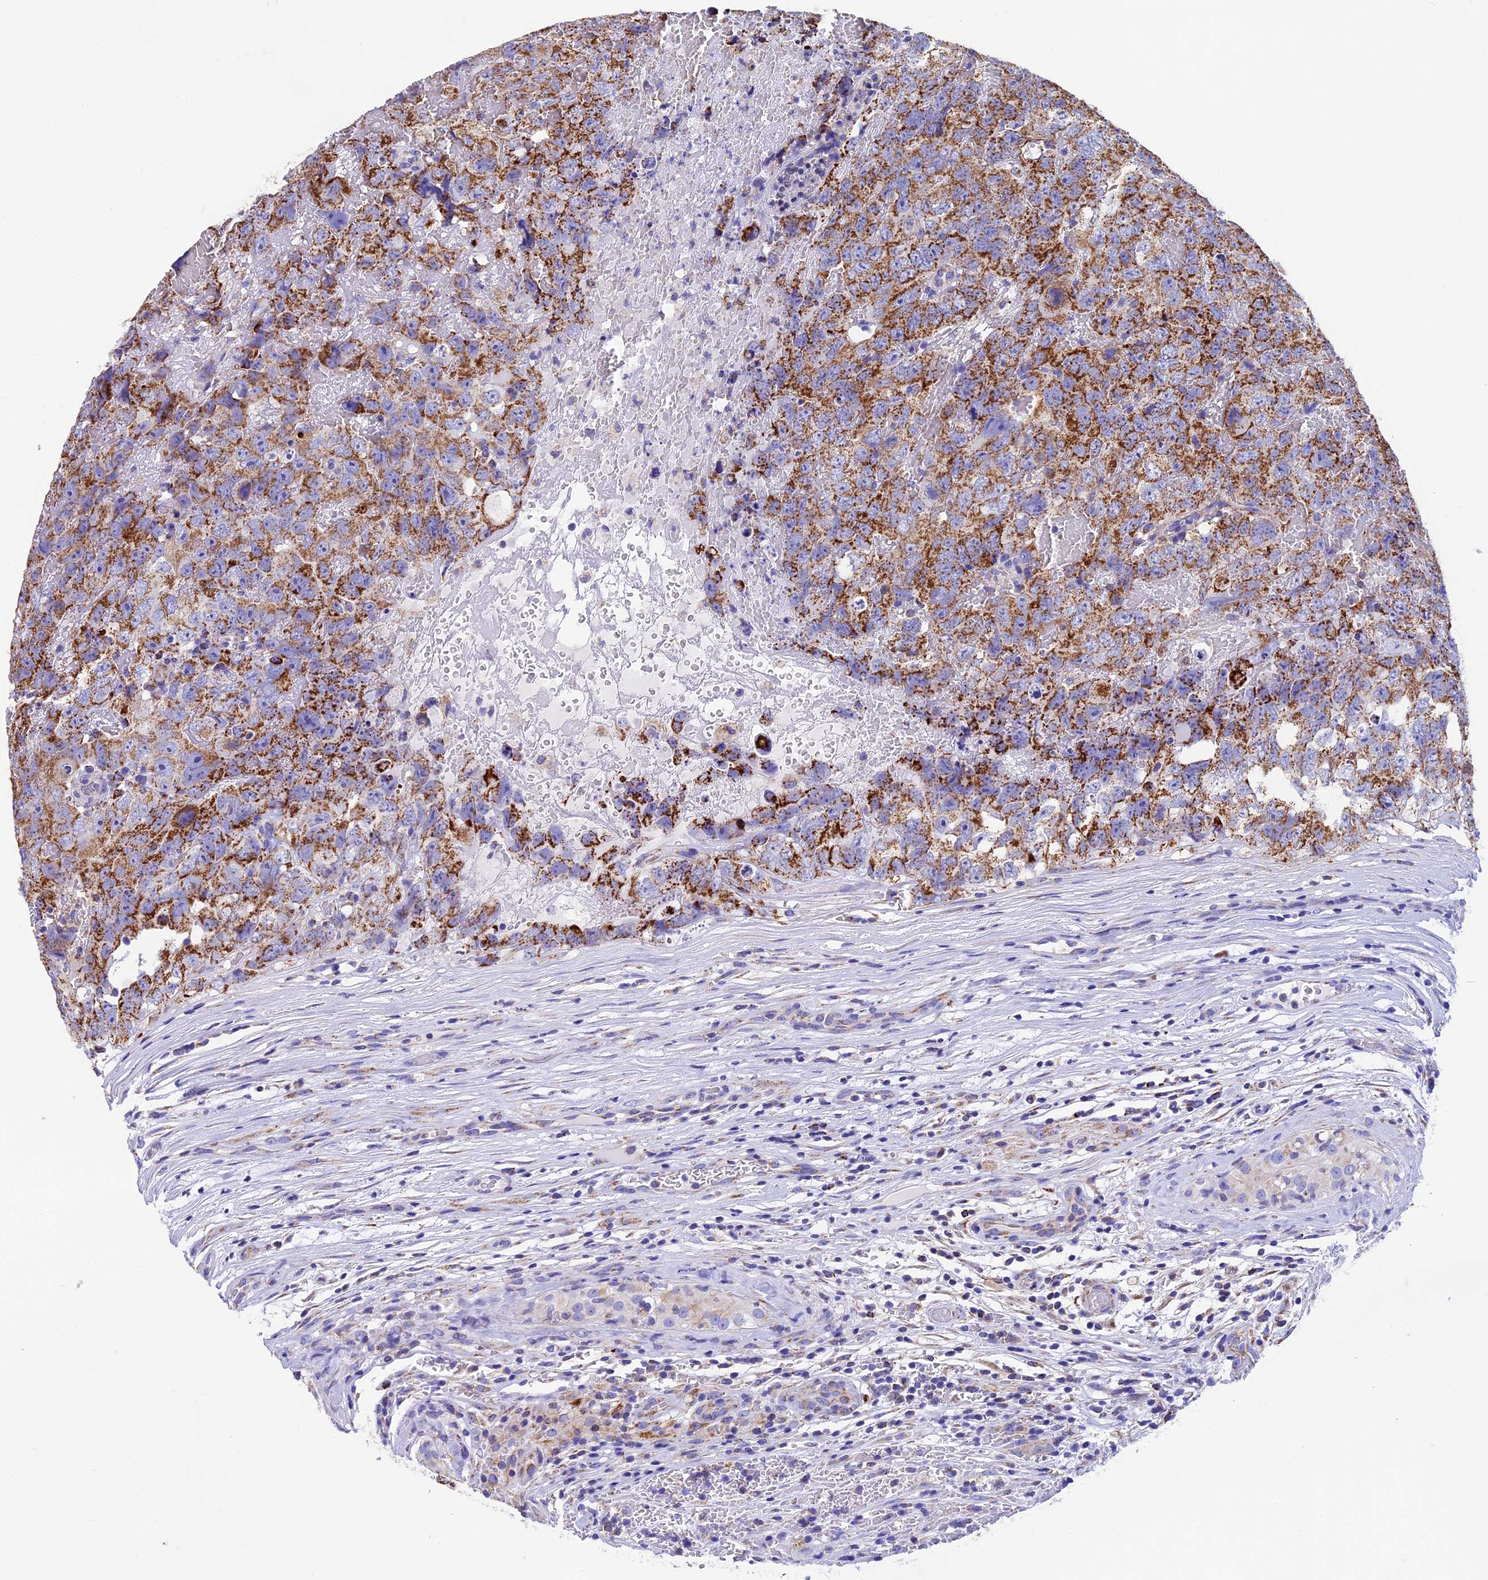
{"staining": {"intensity": "strong", "quantity": "25%-75%", "location": "cytoplasmic/membranous"}, "tissue": "testis cancer", "cell_type": "Tumor cells", "image_type": "cancer", "snomed": [{"axis": "morphology", "description": "Carcinoma, Embryonal, NOS"}, {"axis": "topography", "description": "Testis"}], "caption": "Testis cancer stained for a protein (brown) shows strong cytoplasmic/membranous positive expression in about 25%-75% of tumor cells.", "gene": "SLC8B1", "patient": {"sex": "male", "age": 45}}